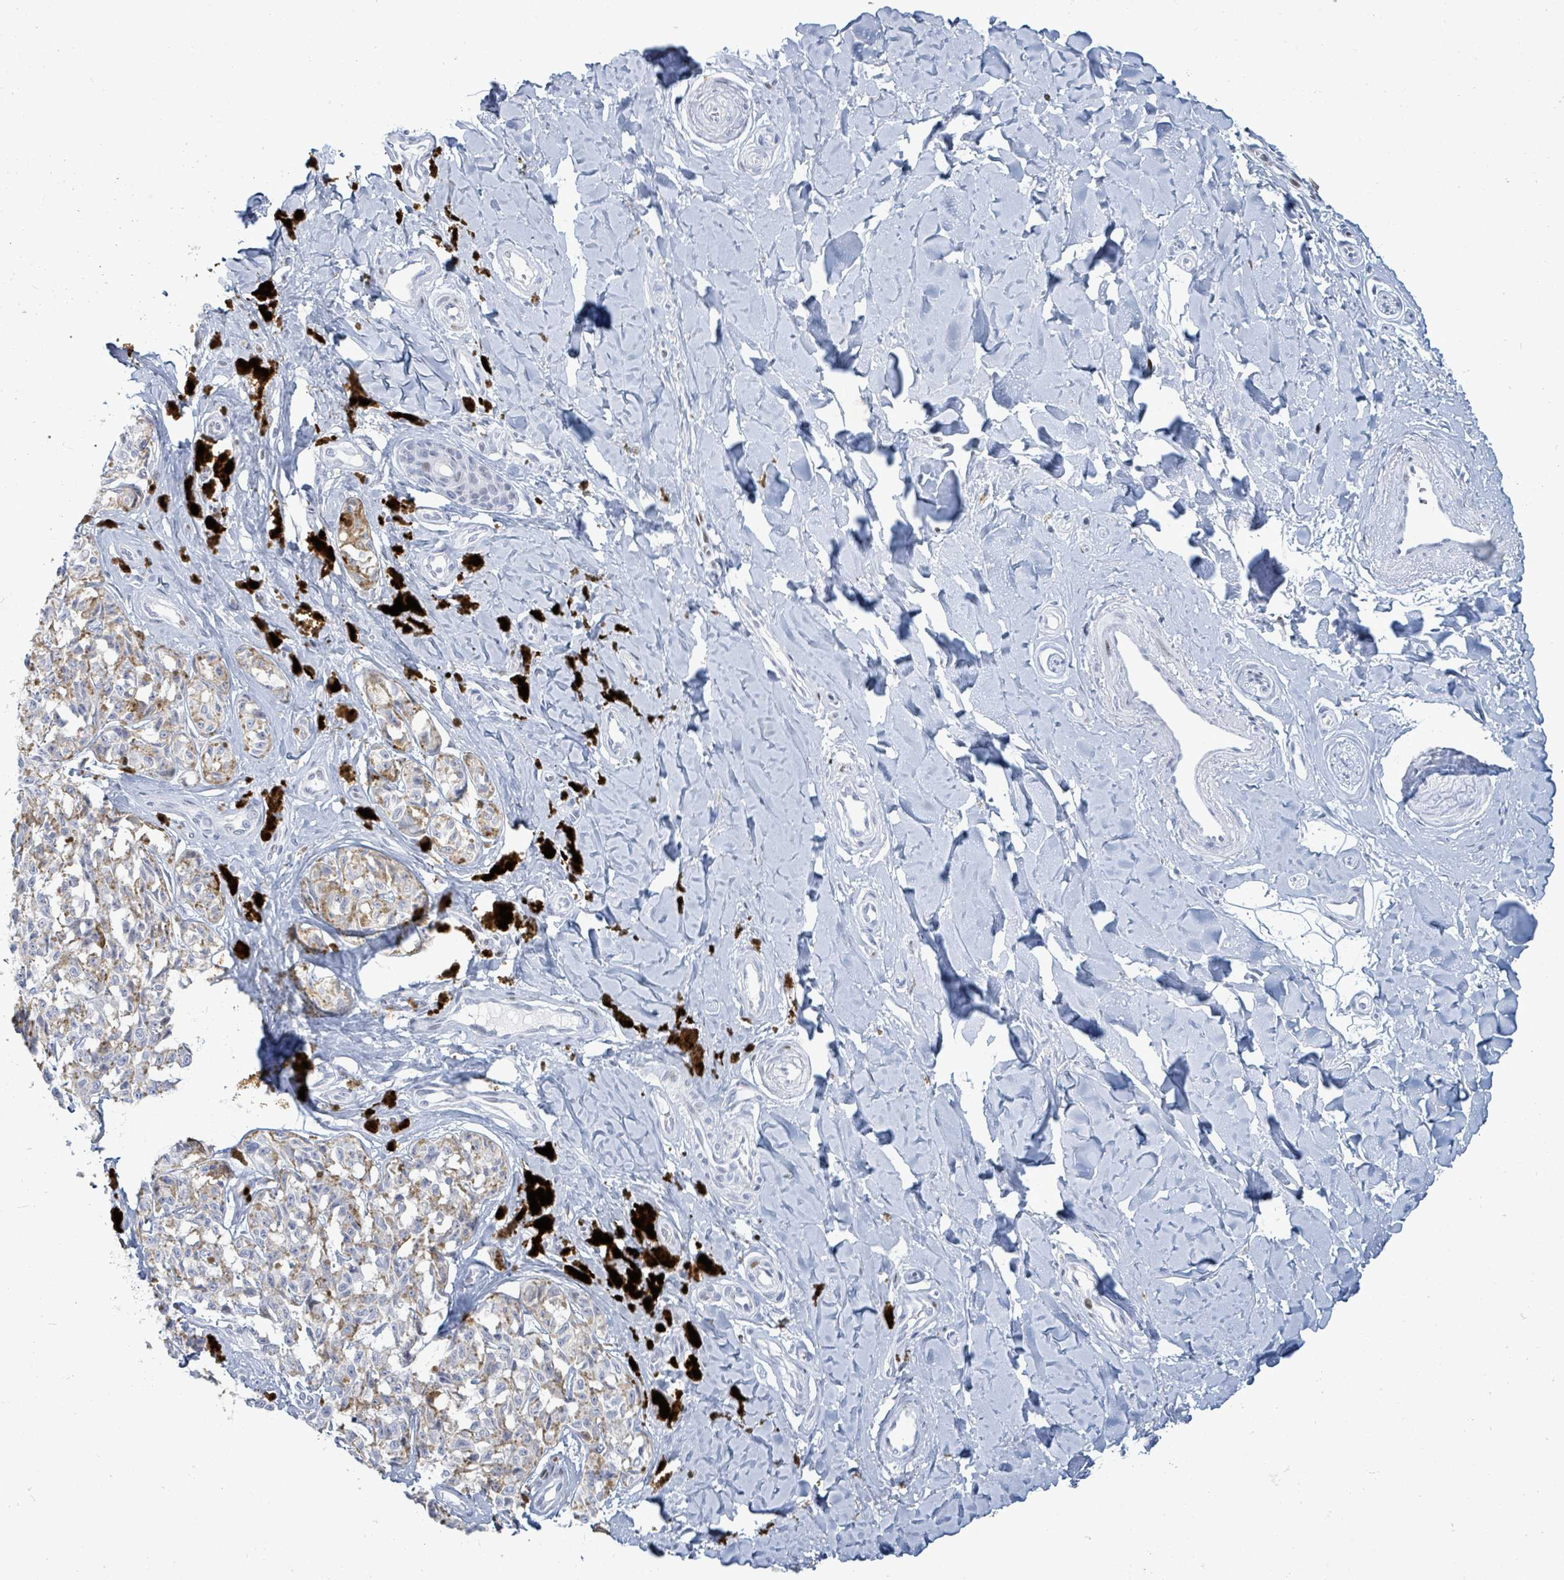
{"staining": {"intensity": "weak", "quantity": "25%-75%", "location": "cytoplasmic/membranous"}, "tissue": "melanoma", "cell_type": "Tumor cells", "image_type": "cancer", "snomed": [{"axis": "morphology", "description": "Malignant melanoma, NOS"}, {"axis": "topography", "description": "Skin"}], "caption": "Immunohistochemistry photomicrograph of human malignant melanoma stained for a protein (brown), which reveals low levels of weak cytoplasmic/membranous staining in about 25%-75% of tumor cells.", "gene": "MALL", "patient": {"sex": "female", "age": 65}}